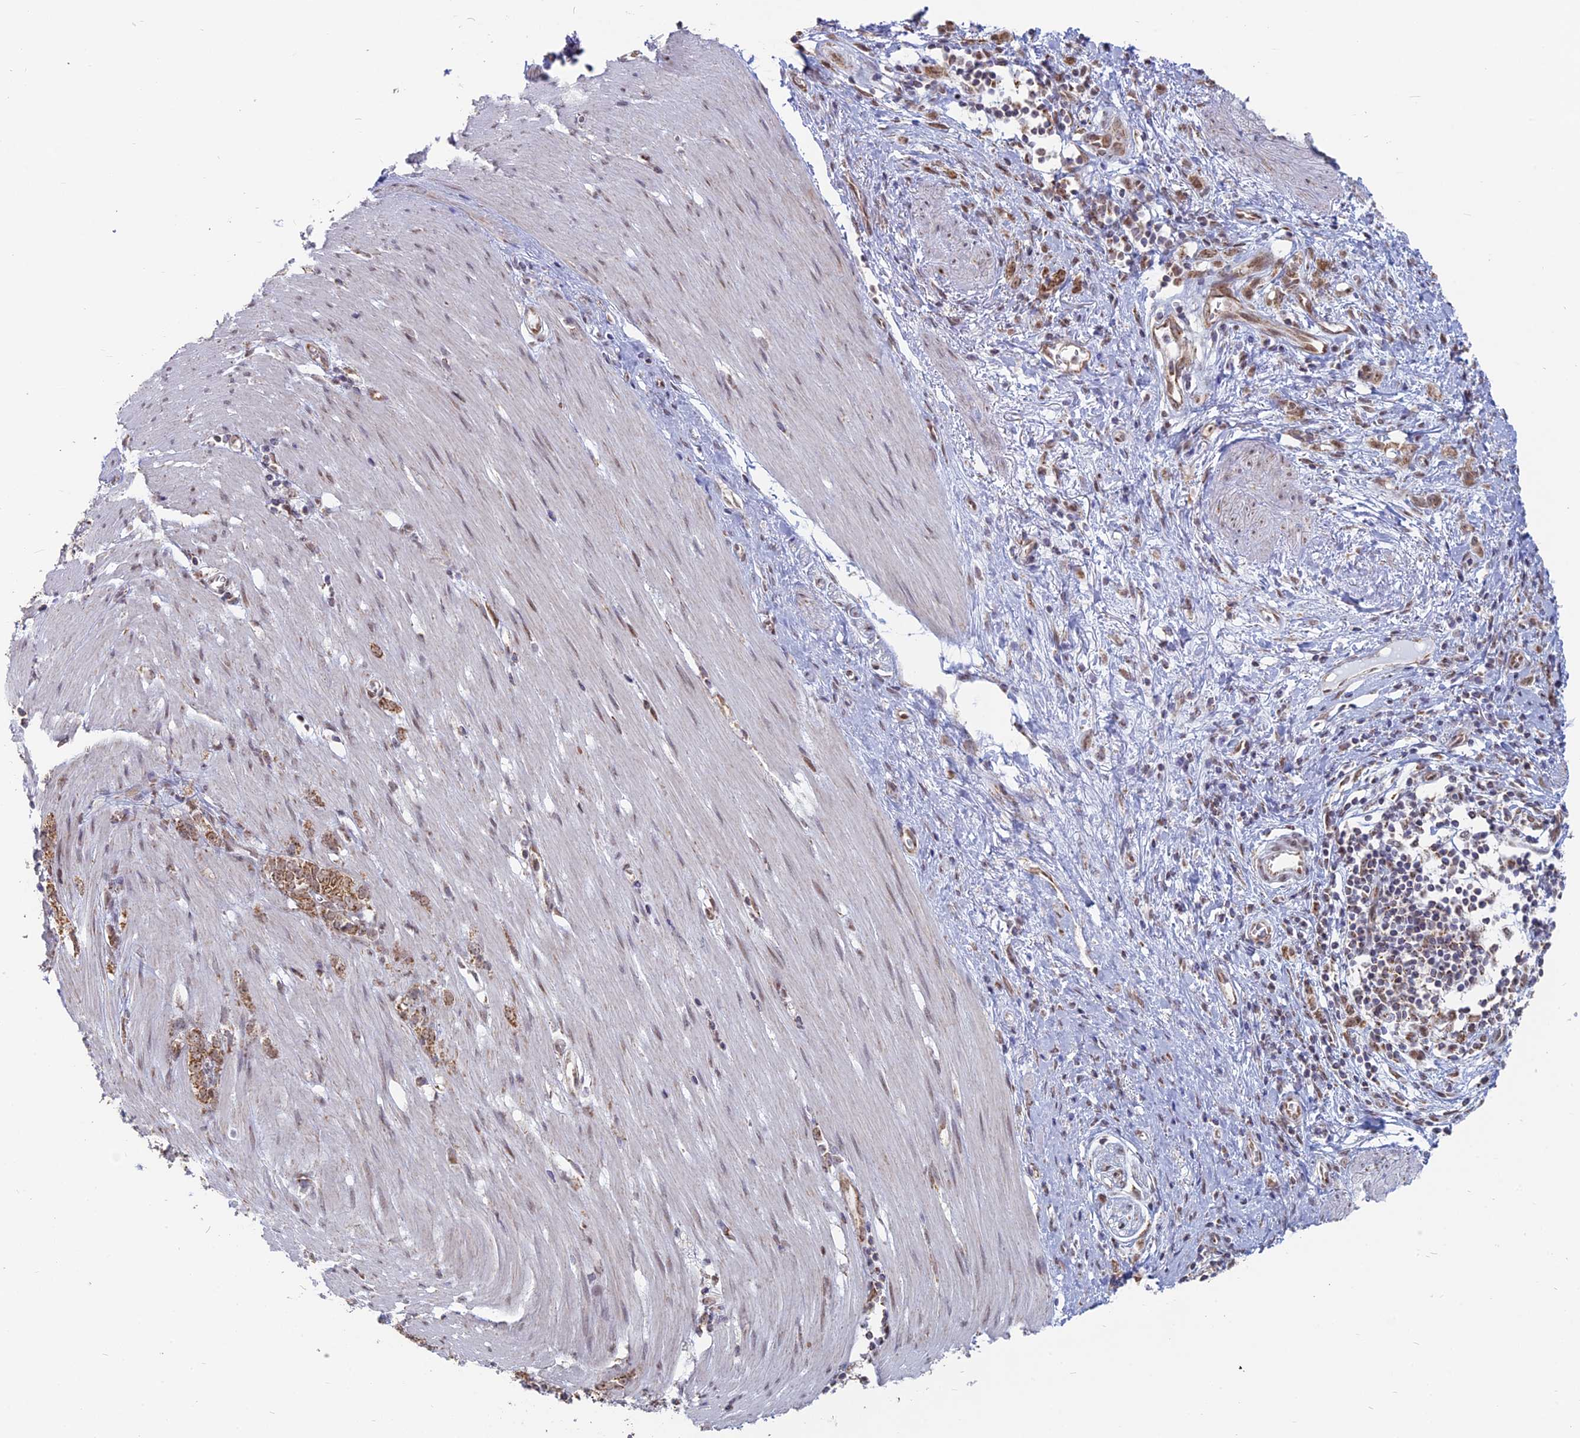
{"staining": {"intensity": "moderate", "quantity": ">75%", "location": "cytoplasmic/membranous"}, "tissue": "stomach cancer", "cell_type": "Tumor cells", "image_type": "cancer", "snomed": [{"axis": "morphology", "description": "Adenocarcinoma, NOS"}, {"axis": "topography", "description": "Stomach"}], "caption": "Protein staining reveals moderate cytoplasmic/membranous staining in about >75% of tumor cells in stomach cancer (adenocarcinoma). The protein of interest is stained brown, and the nuclei are stained in blue (DAB (3,3'-diaminobenzidine) IHC with brightfield microscopy, high magnification).", "gene": "ARHGAP40", "patient": {"sex": "female", "age": 76}}